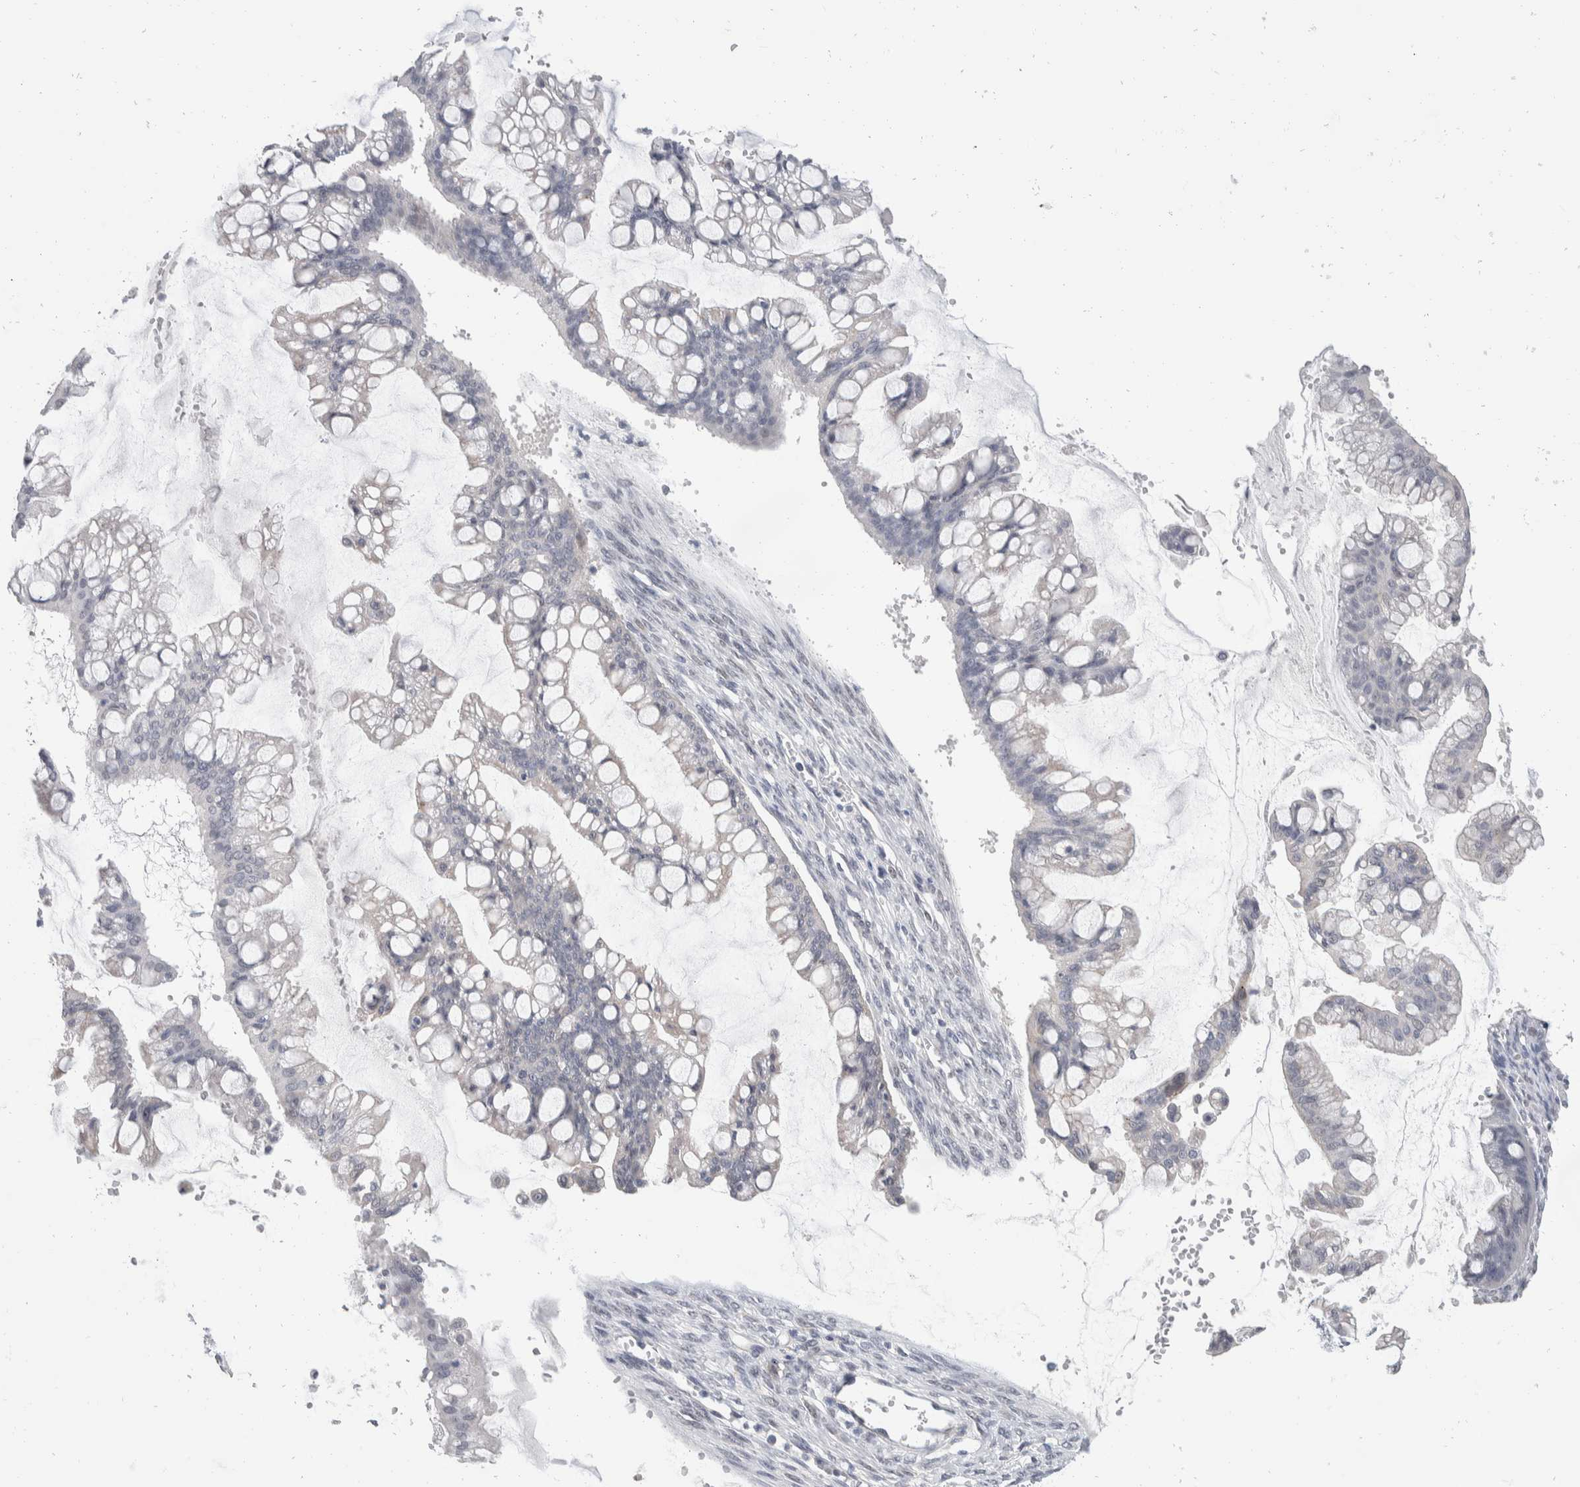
{"staining": {"intensity": "negative", "quantity": "none", "location": "none"}, "tissue": "ovarian cancer", "cell_type": "Tumor cells", "image_type": "cancer", "snomed": [{"axis": "morphology", "description": "Cystadenocarcinoma, mucinous, NOS"}, {"axis": "topography", "description": "Ovary"}], "caption": "This is an immunohistochemistry image of human ovarian cancer (mucinous cystadenocarcinoma). There is no staining in tumor cells.", "gene": "CATSPERD", "patient": {"sex": "female", "age": 73}}